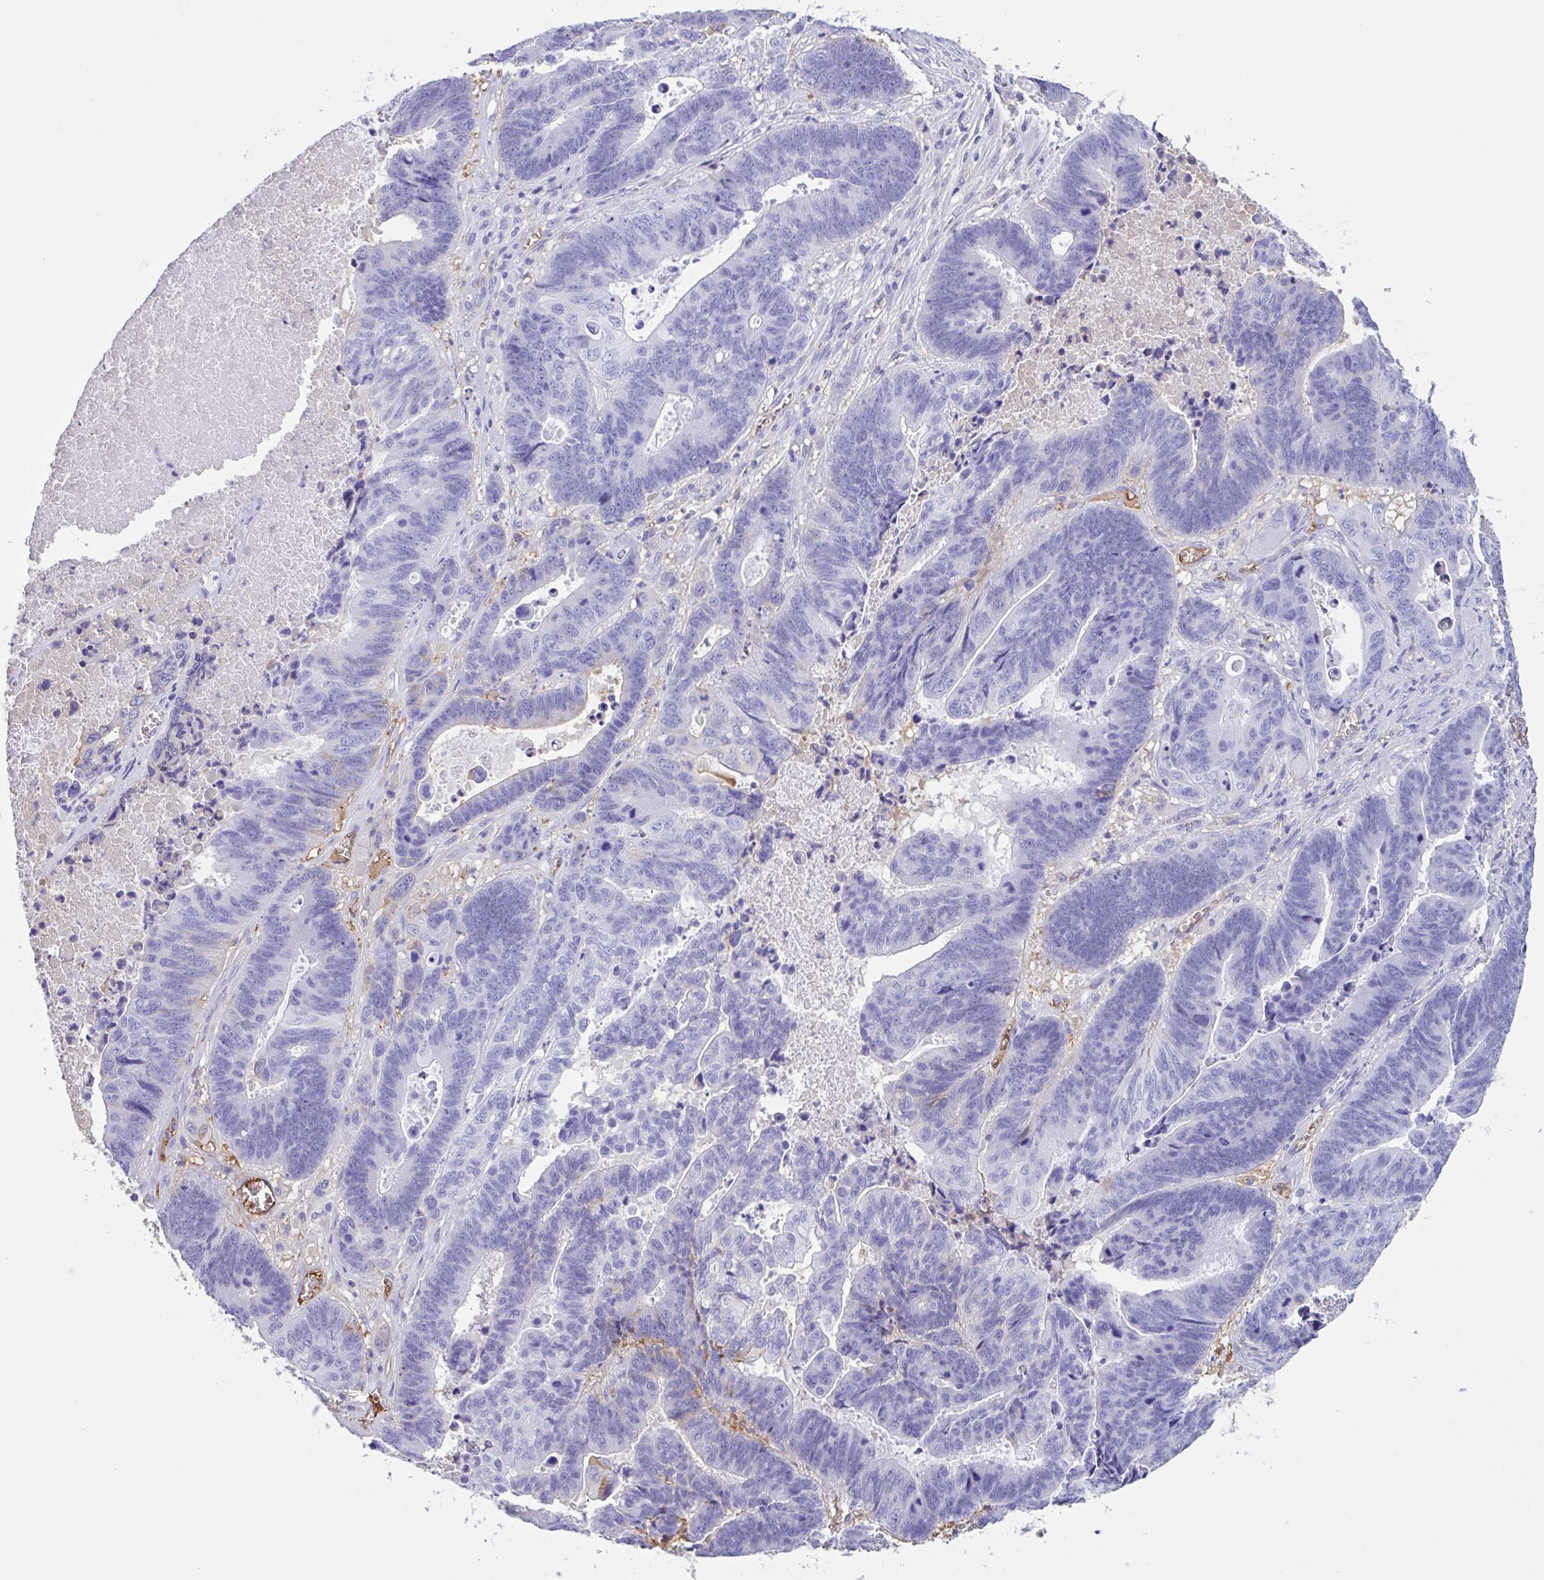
{"staining": {"intensity": "weak", "quantity": "<25%", "location": "cytoplasmic/membranous"}, "tissue": "lung cancer", "cell_type": "Tumor cells", "image_type": "cancer", "snomed": [{"axis": "morphology", "description": "Aneuploidy"}, {"axis": "morphology", "description": "Adenocarcinoma, NOS"}, {"axis": "morphology", "description": "Adenocarcinoma primary or metastatic"}, {"axis": "topography", "description": "Lung"}], "caption": "A micrograph of lung adenocarcinoma primary or metastatic stained for a protein shows no brown staining in tumor cells. (Brightfield microscopy of DAB IHC at high magnification).", "gene": "LARGE2", "patient": {"sex": "female", "age": 75}}